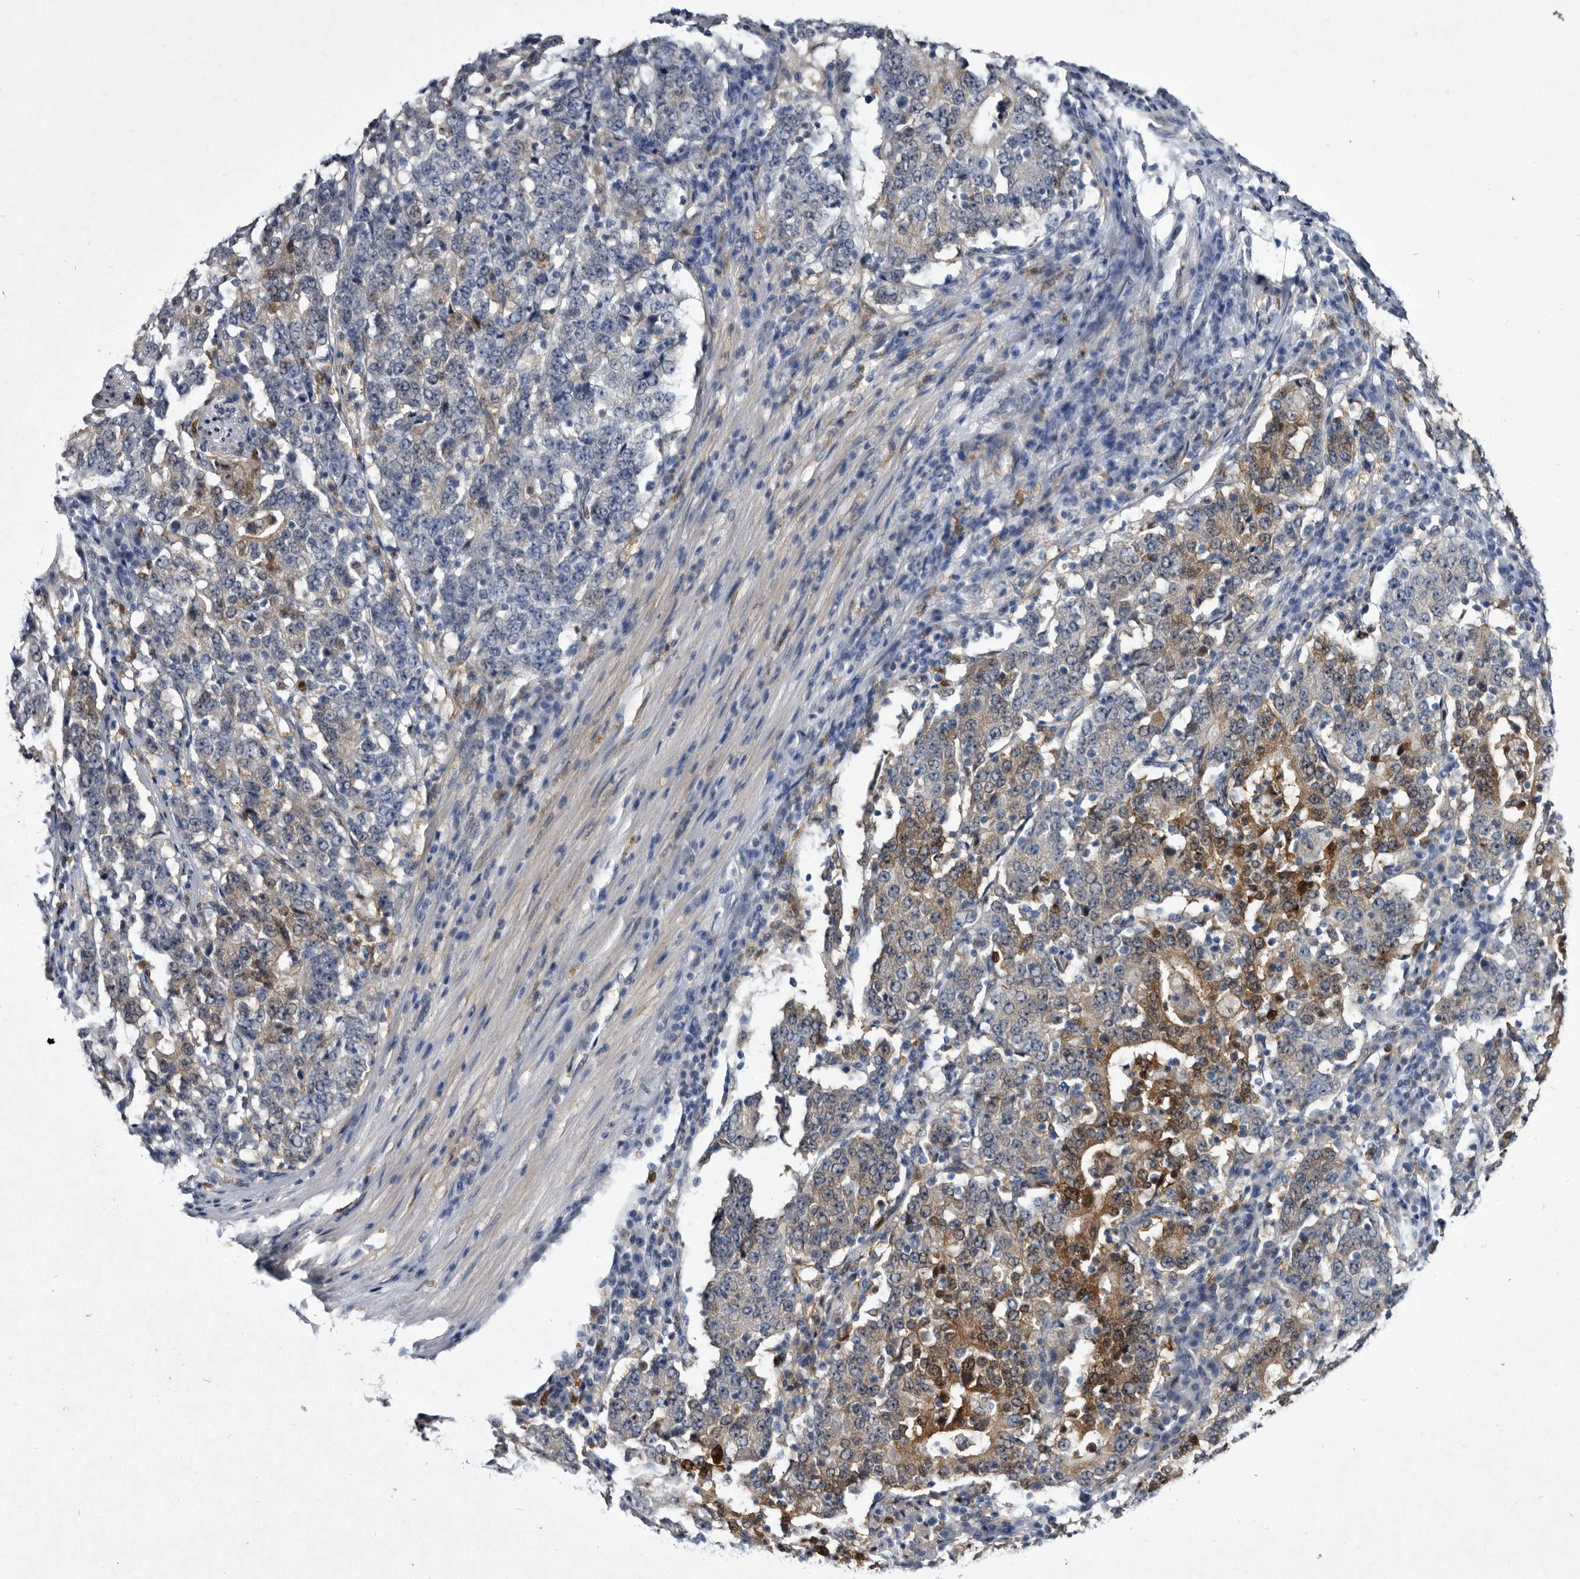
{"staining": {"intensity": "moderate", "quantity": "<25%", "location": "cytoplasmic/membranous"}, "tissue": "stomach cancer", "cell_type": "Tumor cells", "image_type": "cancer", "snomed": [{"axis": "morphology", "description": "Adenocarcinoma, NOS"}, {"axis": "topography", "description": "Stomach"}], "caption": "High-power microscopy captured an immunohistochemistry photomicrograph of adenocarcinoma (stomach), revealing moderate cytoplasmic/membranous expression in about <25% of tumor cells. Nuclei are stained in blue.", "gene": "SERPINB8", "patient": {"sex": "male", "age": 59}}